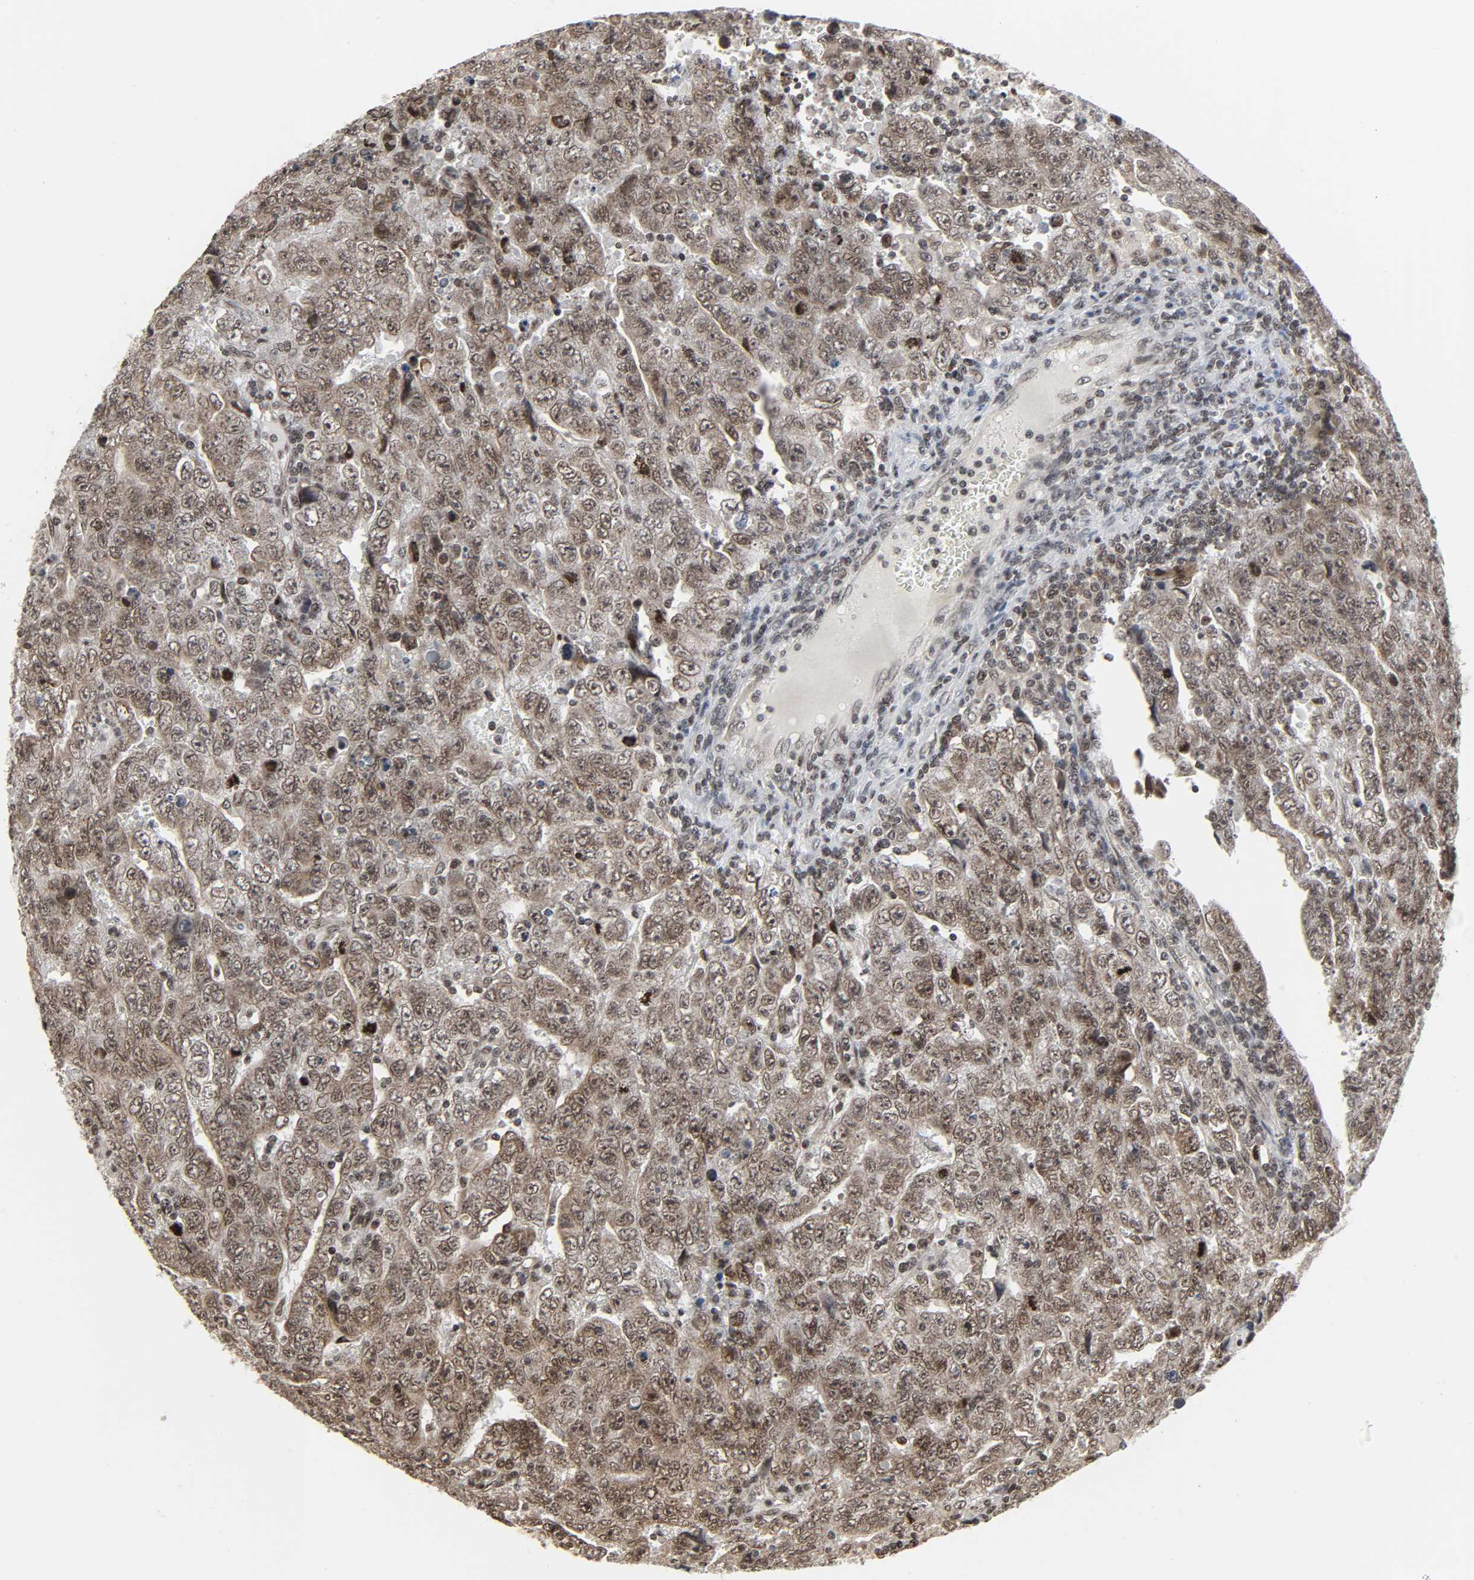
{"staining": {"intensity": "weak", "quantity": "25%-75%", "location": "nuclear"}, "tissue": "testis cancer", "cell_type": "Tumor cells", "image_type": "cancer", "snomed": [{"axis": "morphology", "description": "Carcinoma, Embryonal, NOS"}, {"axis": "topography", "description": "Testis"}], "caption": "A histopathology image of testis cancer stained for a protein demonstrates weak nuclear brown staining in tumor cells. Nuclei are stained in blue.", "gene": "XRCC1", "patient": {"sex": "male", "age": 28}}